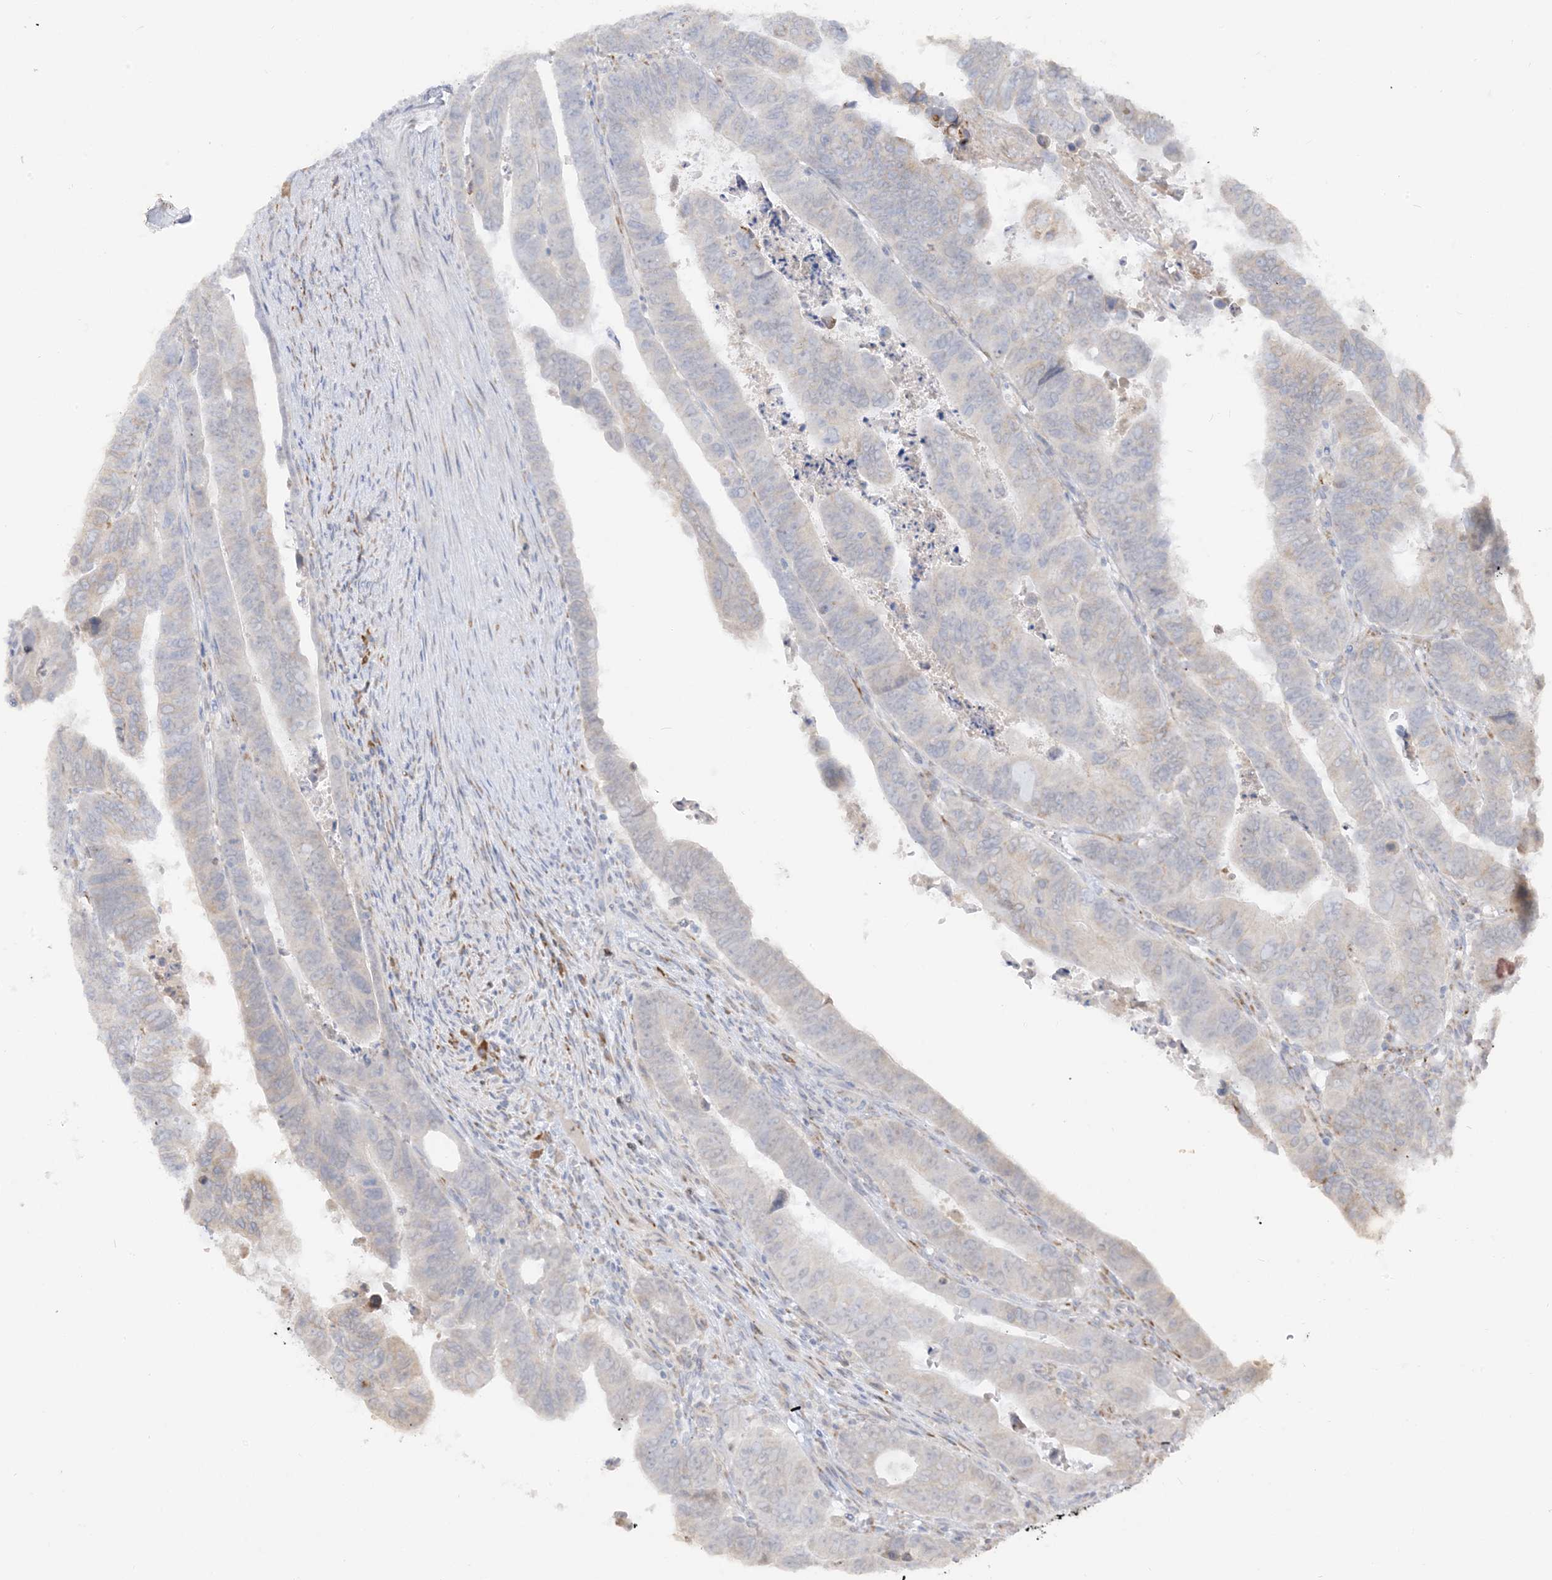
{"staining": {"intensity": "negative", "quantity": "none", "location": "none"}, "tissue": "colorectal cancer", "cell_type": "Tumor cells", "image_type": "cancer", "snomed": [{"axis": "morphology", "description": "Normal tissue, NOS"}, {"axis": "morphology", "description": "Adenocarcinoma, NOS"}, {"axis": "topography", "description": "Rectum"}], "caption": "Human colorectal cancer stained for a protein using immunohistochemistry (IHC) reveals no positivity in tumor cells.", "gene": "LOXL3", "patient": {"sex": "female", "age": 65}}